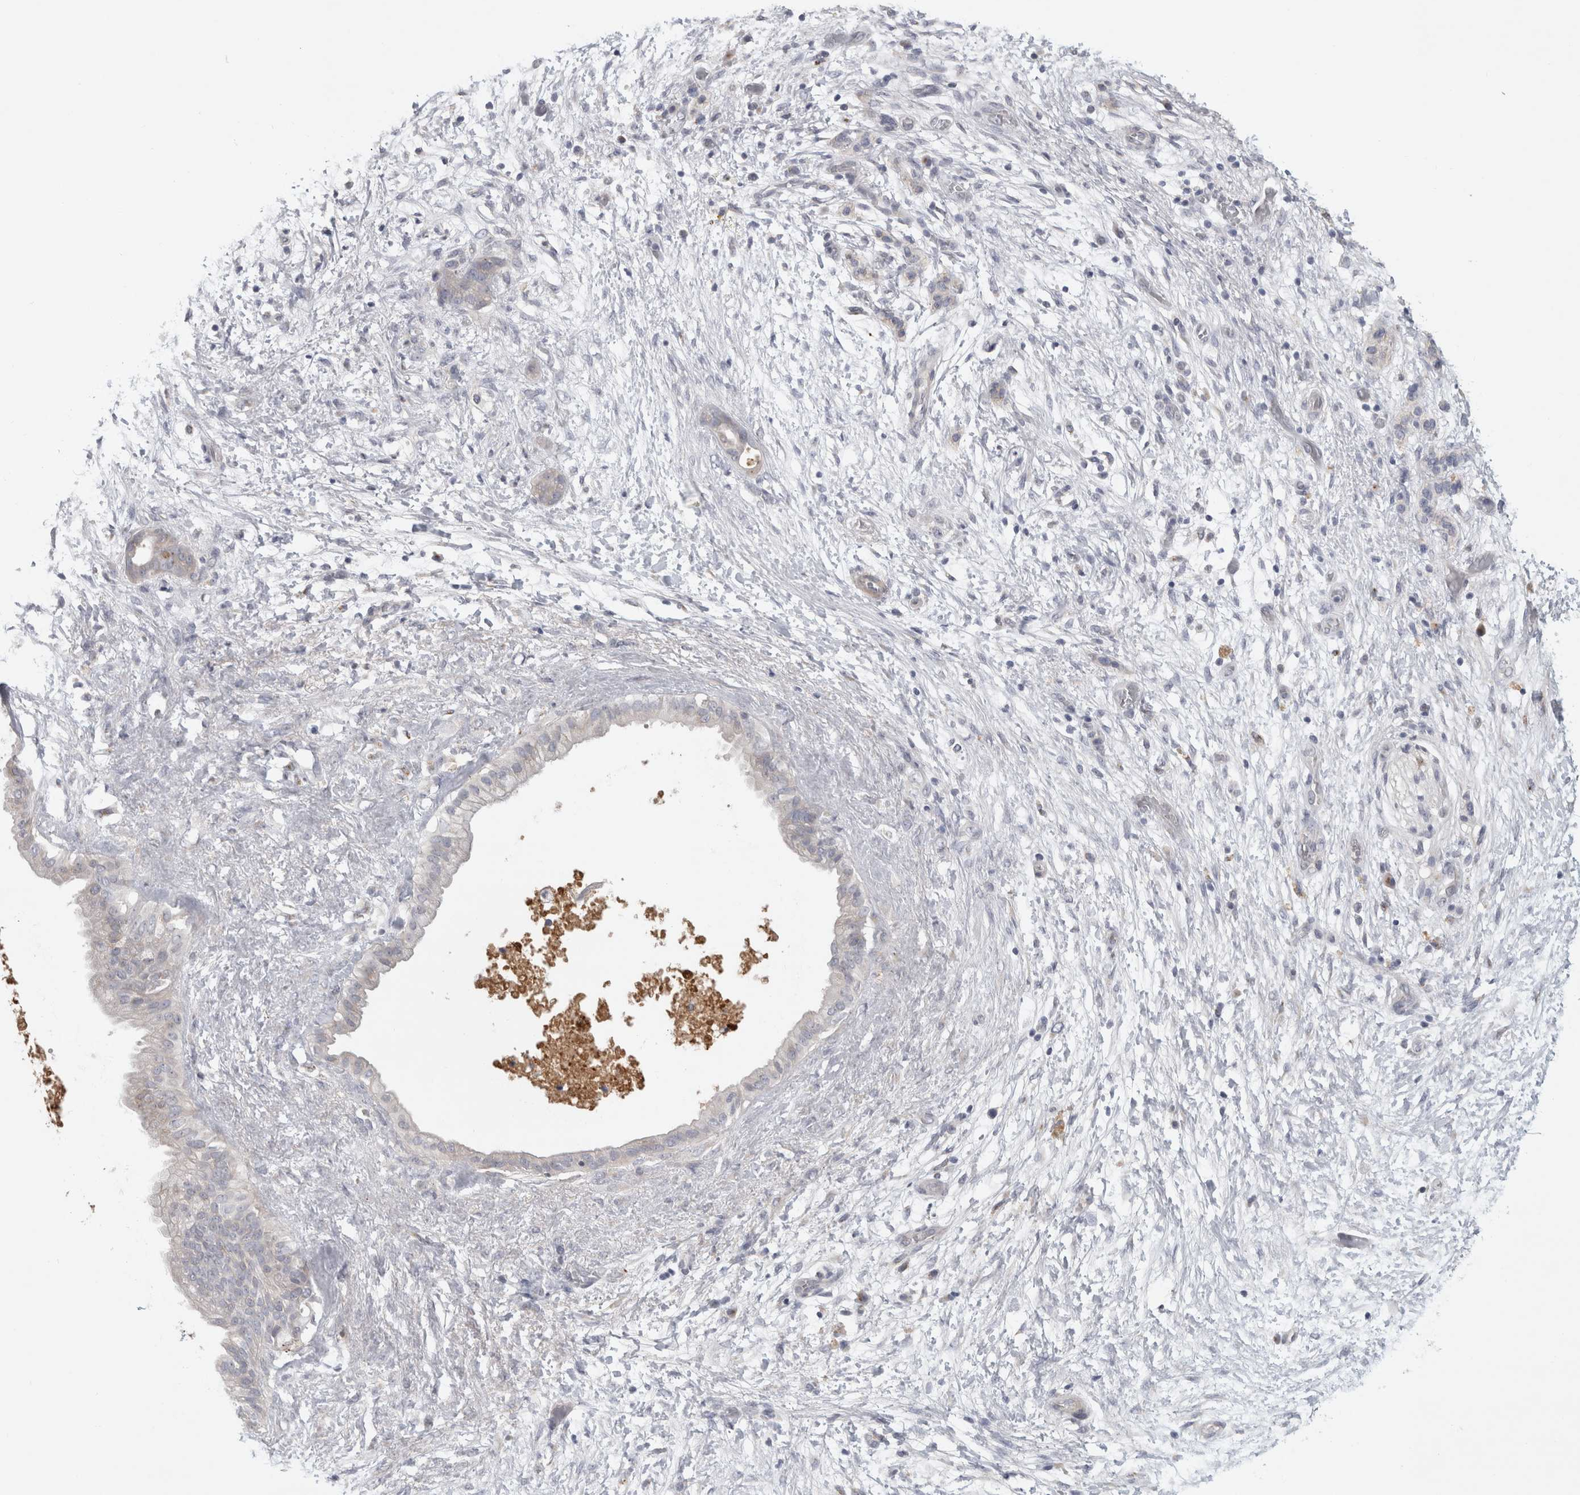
{"staining": {"intensity": "negative", "quantity": "none", "location": "none"}, "tissue": "pancreatic cancer", "cell_type": "Tumor cells", "image_type": "cancer", "snomed": [{"axis": "morphology", "description": "Adenocarcinoma, NOS"}, {"axis": "topography", "description": "Pancreas"}], "caption": "Immunohistochemical staining of human pancreatic adenocarcinoma demonstrates no significant positivity in tumor cells.", "gene": "MGAT1", "patient": {"sex": "female", "age": 78}}